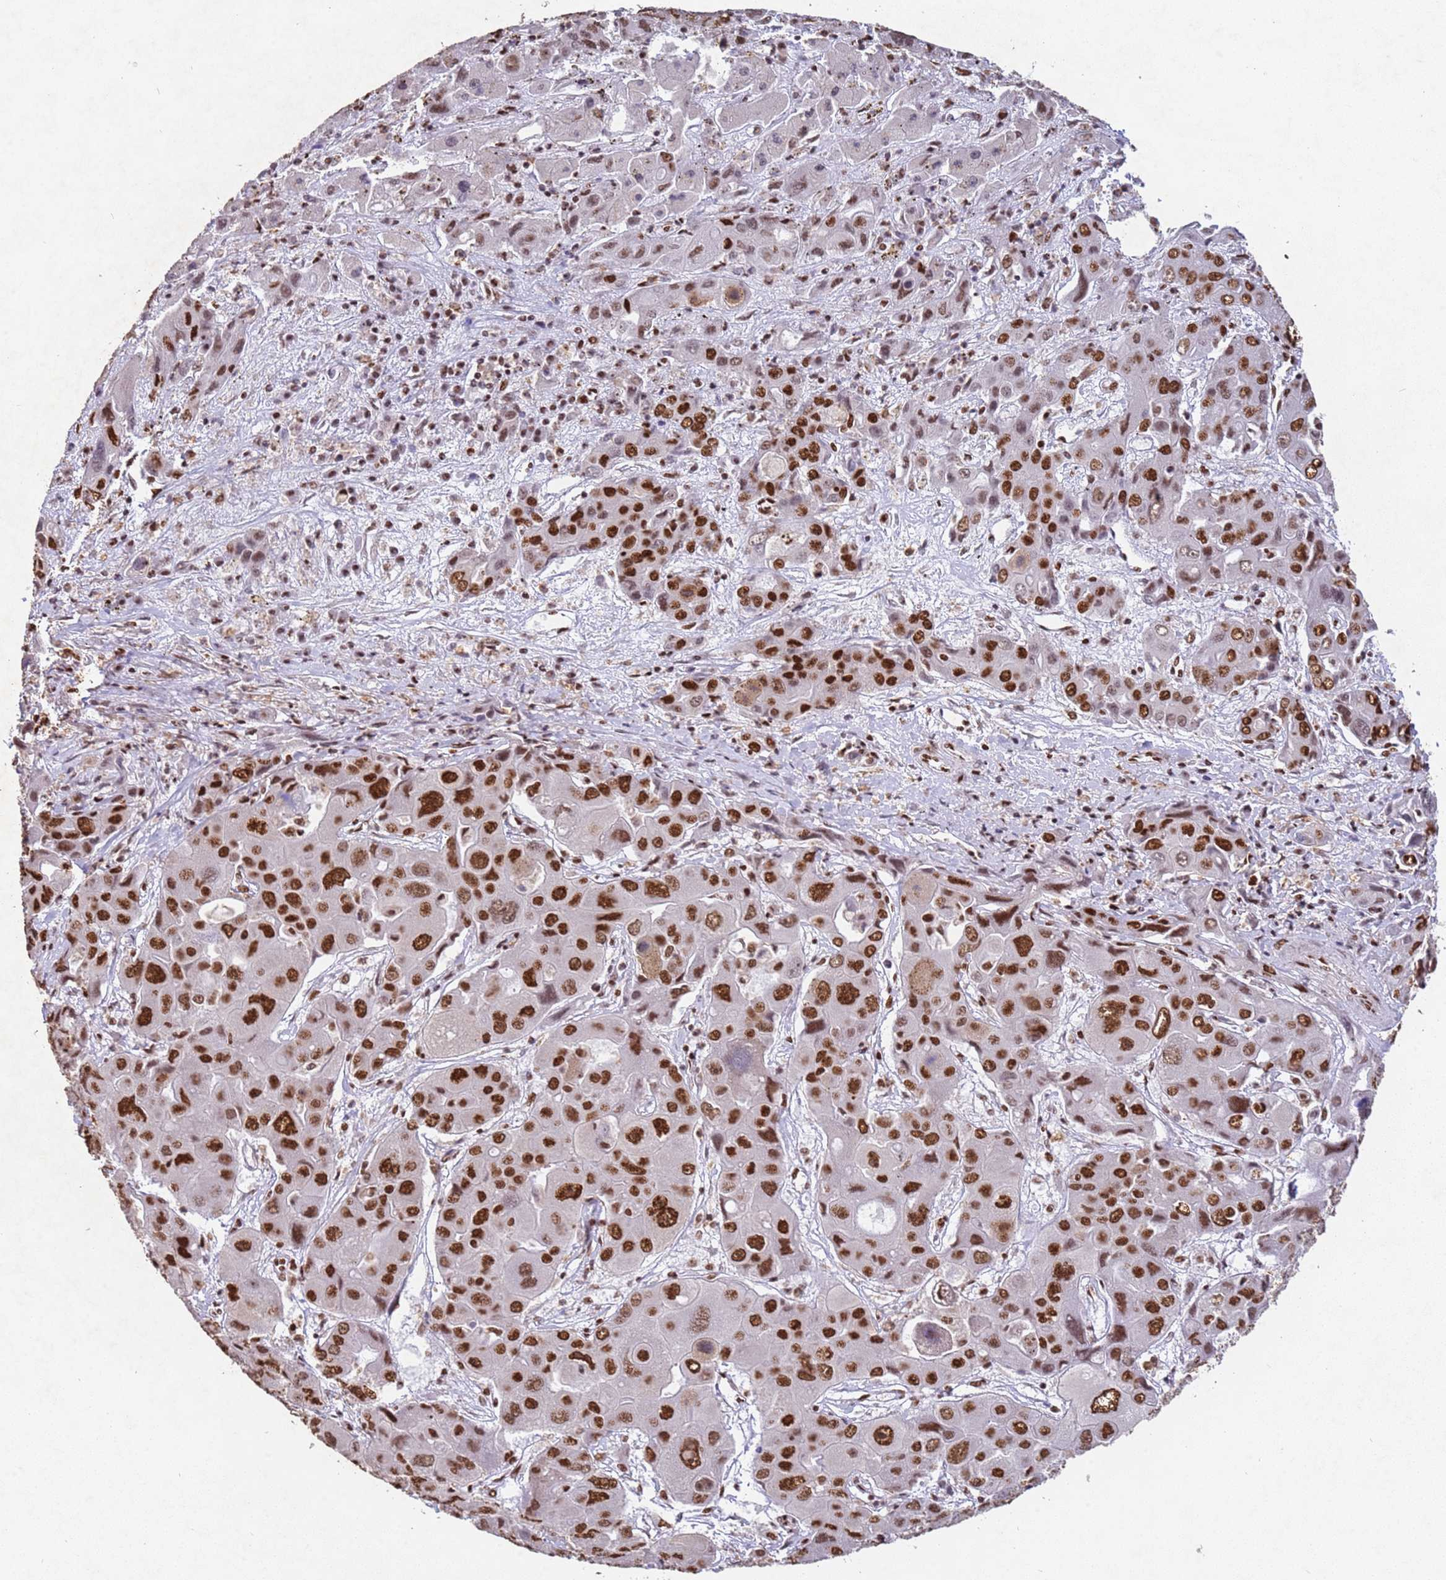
{"staining": {"intensity": "strong", "quantity": ">75%", "location": "nuclear"}, "tissue": "liver cancer", "cell_type": "Tumor cells", "image_type": "cancer", "snomed": [{"axis": "morphology", "description": "Cholangiocarcinoma"}, {"axis": "topography", "description": "Liver"}], "caption": "Immunohistochemistry photomicrograph of neoplastic tissue: human cholangiocarcinoma (liver) stained using immunohistochemistry (IHC) shows high levels of strong protein expression localized specifically in the nuclear of tumor cells, appearing as a nuclear brown color.", "gene": "ESF1", "patient": {"sex": "male", "age": 67}}